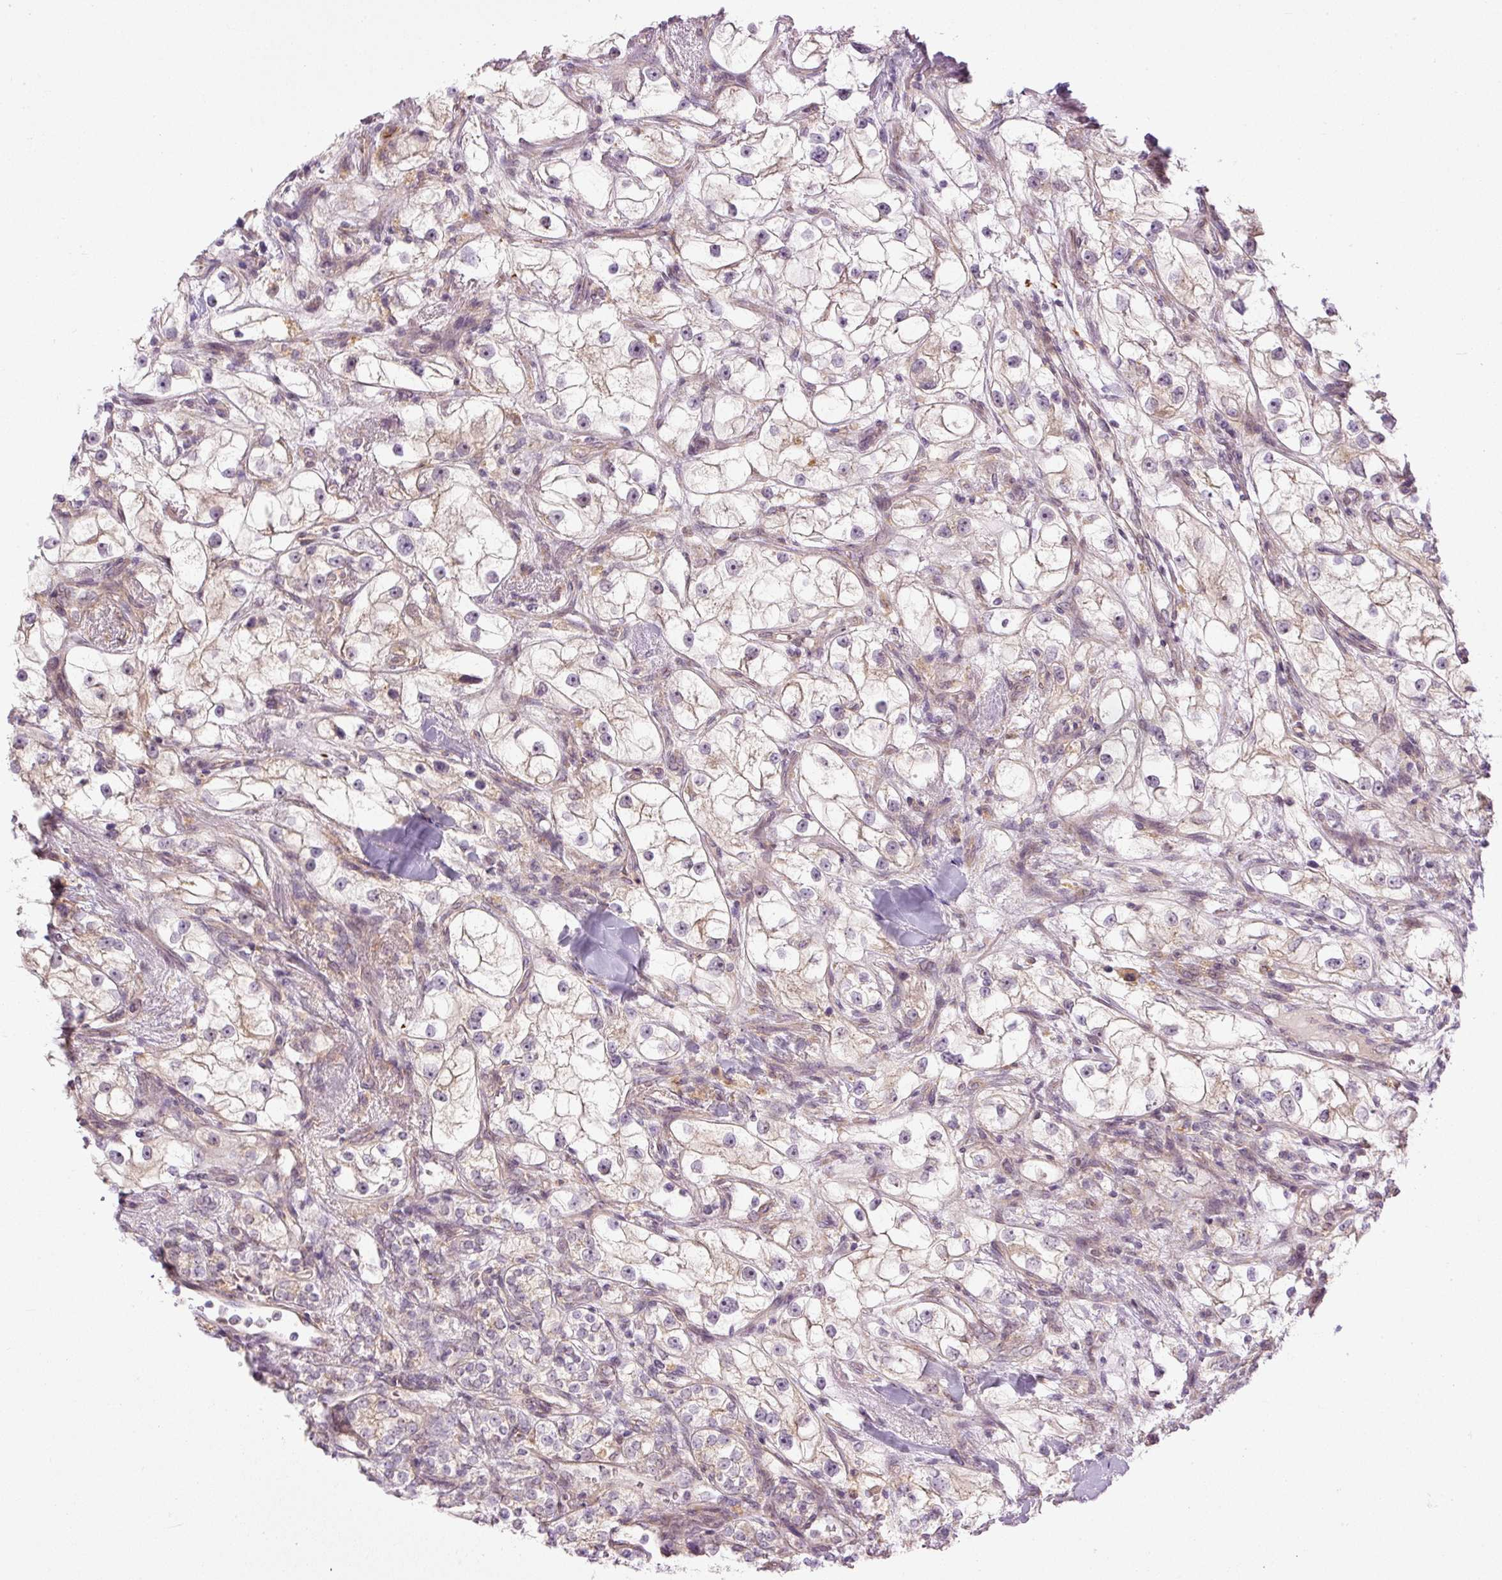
{"staining": {"intensity": "weak", "quantity": "25%-75%", "location": "cytoplasmic/membranous"}, "tissue": "renal cancer", "cell_type": "Tumor cells", "image_type": "cancer", "snomed": [{"axis": "morphology", "description": "Adenocarcinoma, NOS"}, {"axis": "topography", "description": "Kidney"}], "caption": "The photomicrograph shows staining of renal cancer, revealing weak cytoplasmic/membranous protein staining (brown color) within tumor cells.", "gene": "MZT2B", "patient": {"sex": "male", "age": 77}}